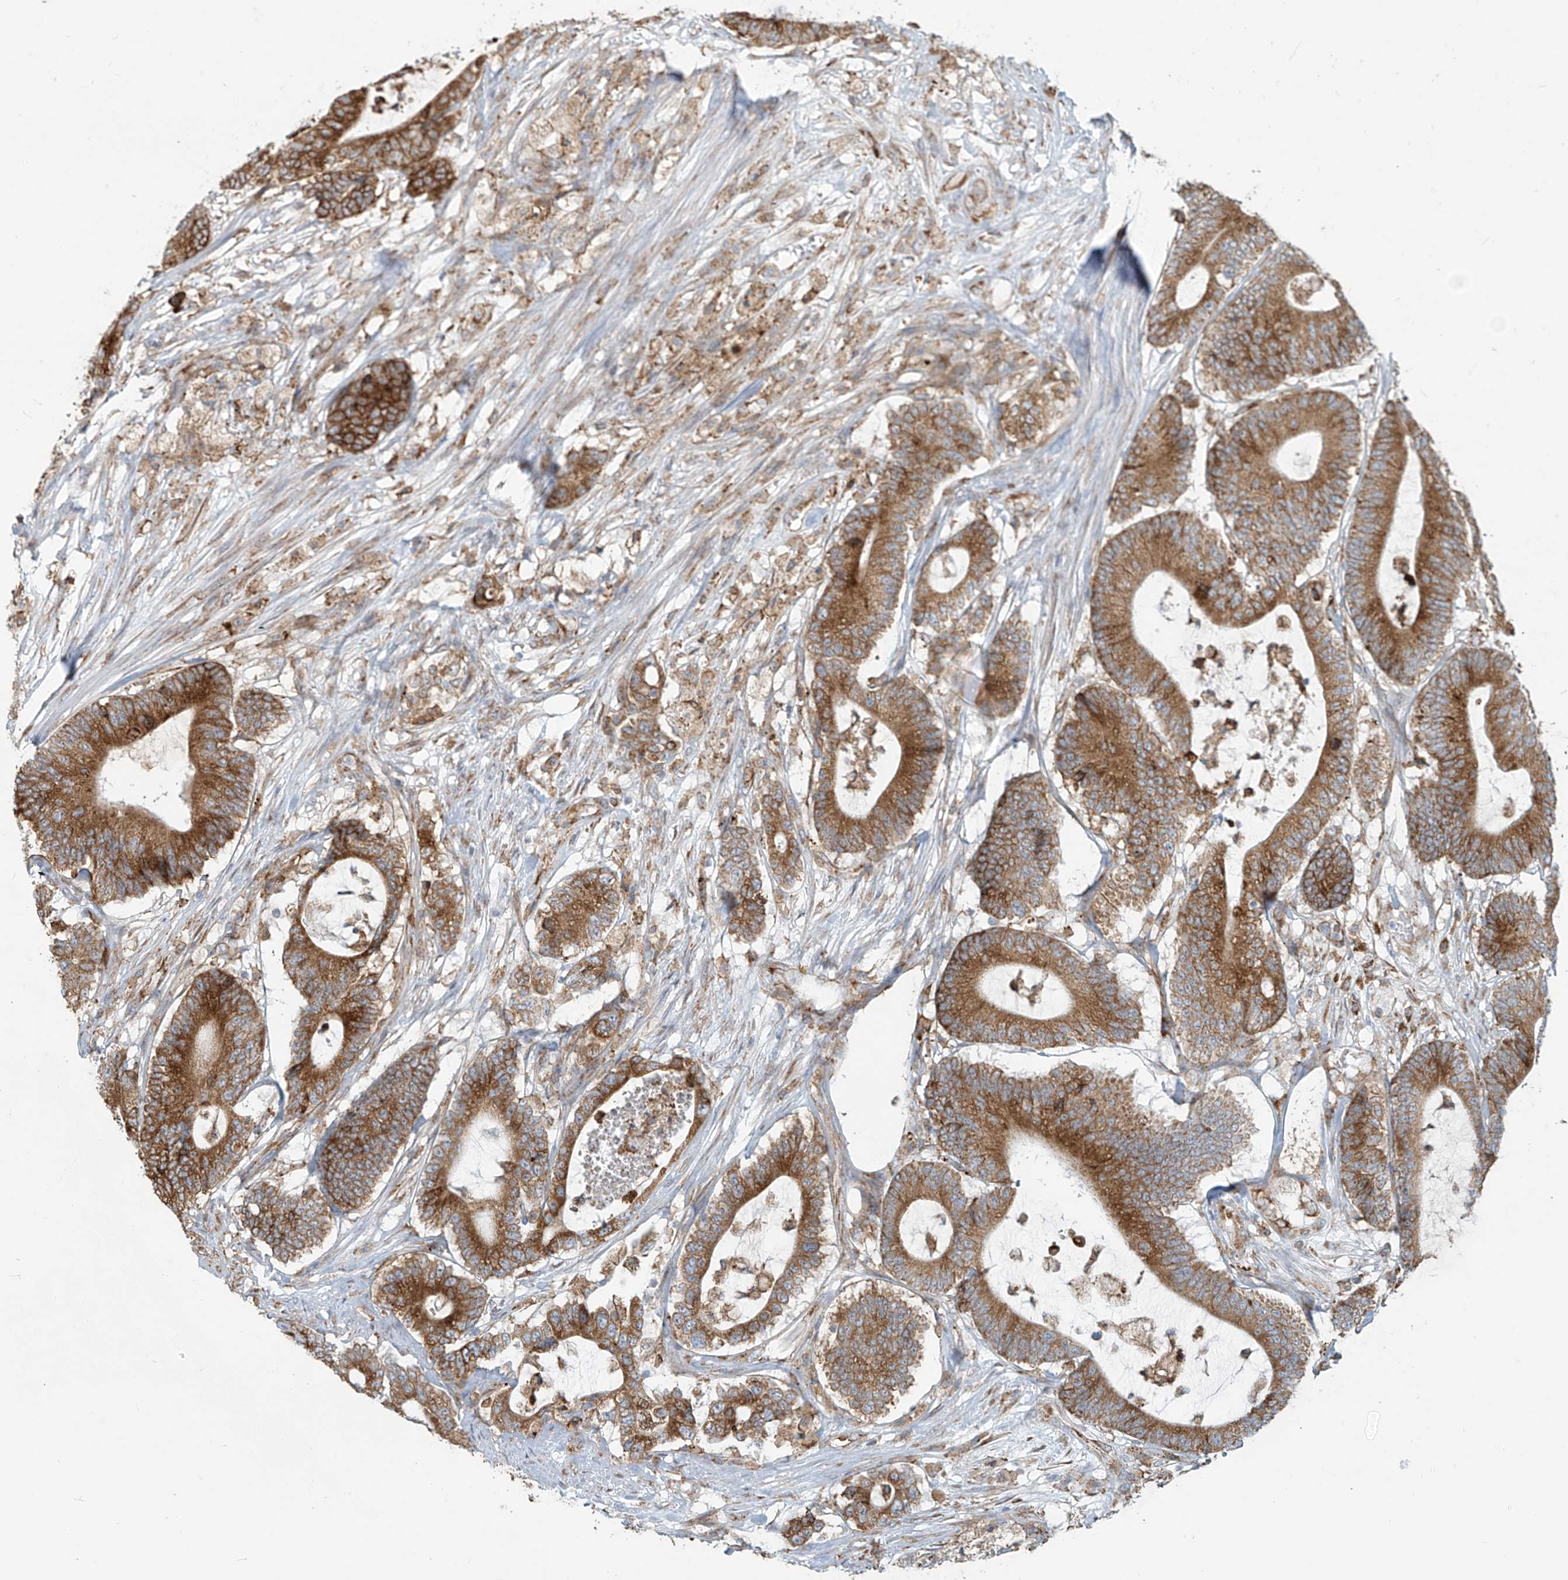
{"staining": {"intensity": "strong", "quantity": ">75%", "location": "cytoplasmic/membranous"}, "tissue": "colorectal cancer", "cell_type": "Tumor cells", "image_type": "cancer", "snomed": [{"axis": "morphology", "description": "Adenocarcinoma, NOS"}, {"axis": "topography", "description": "Colon"}], "caption": "A histopathology image of human colorectal cancer (adenocarcinoma) stained for a protein exhibits strong cytoplasmic/membranous brown staining in tumor cells.", "gene": "KATNIP", "patient": {"sex": "female", "age": 84}}